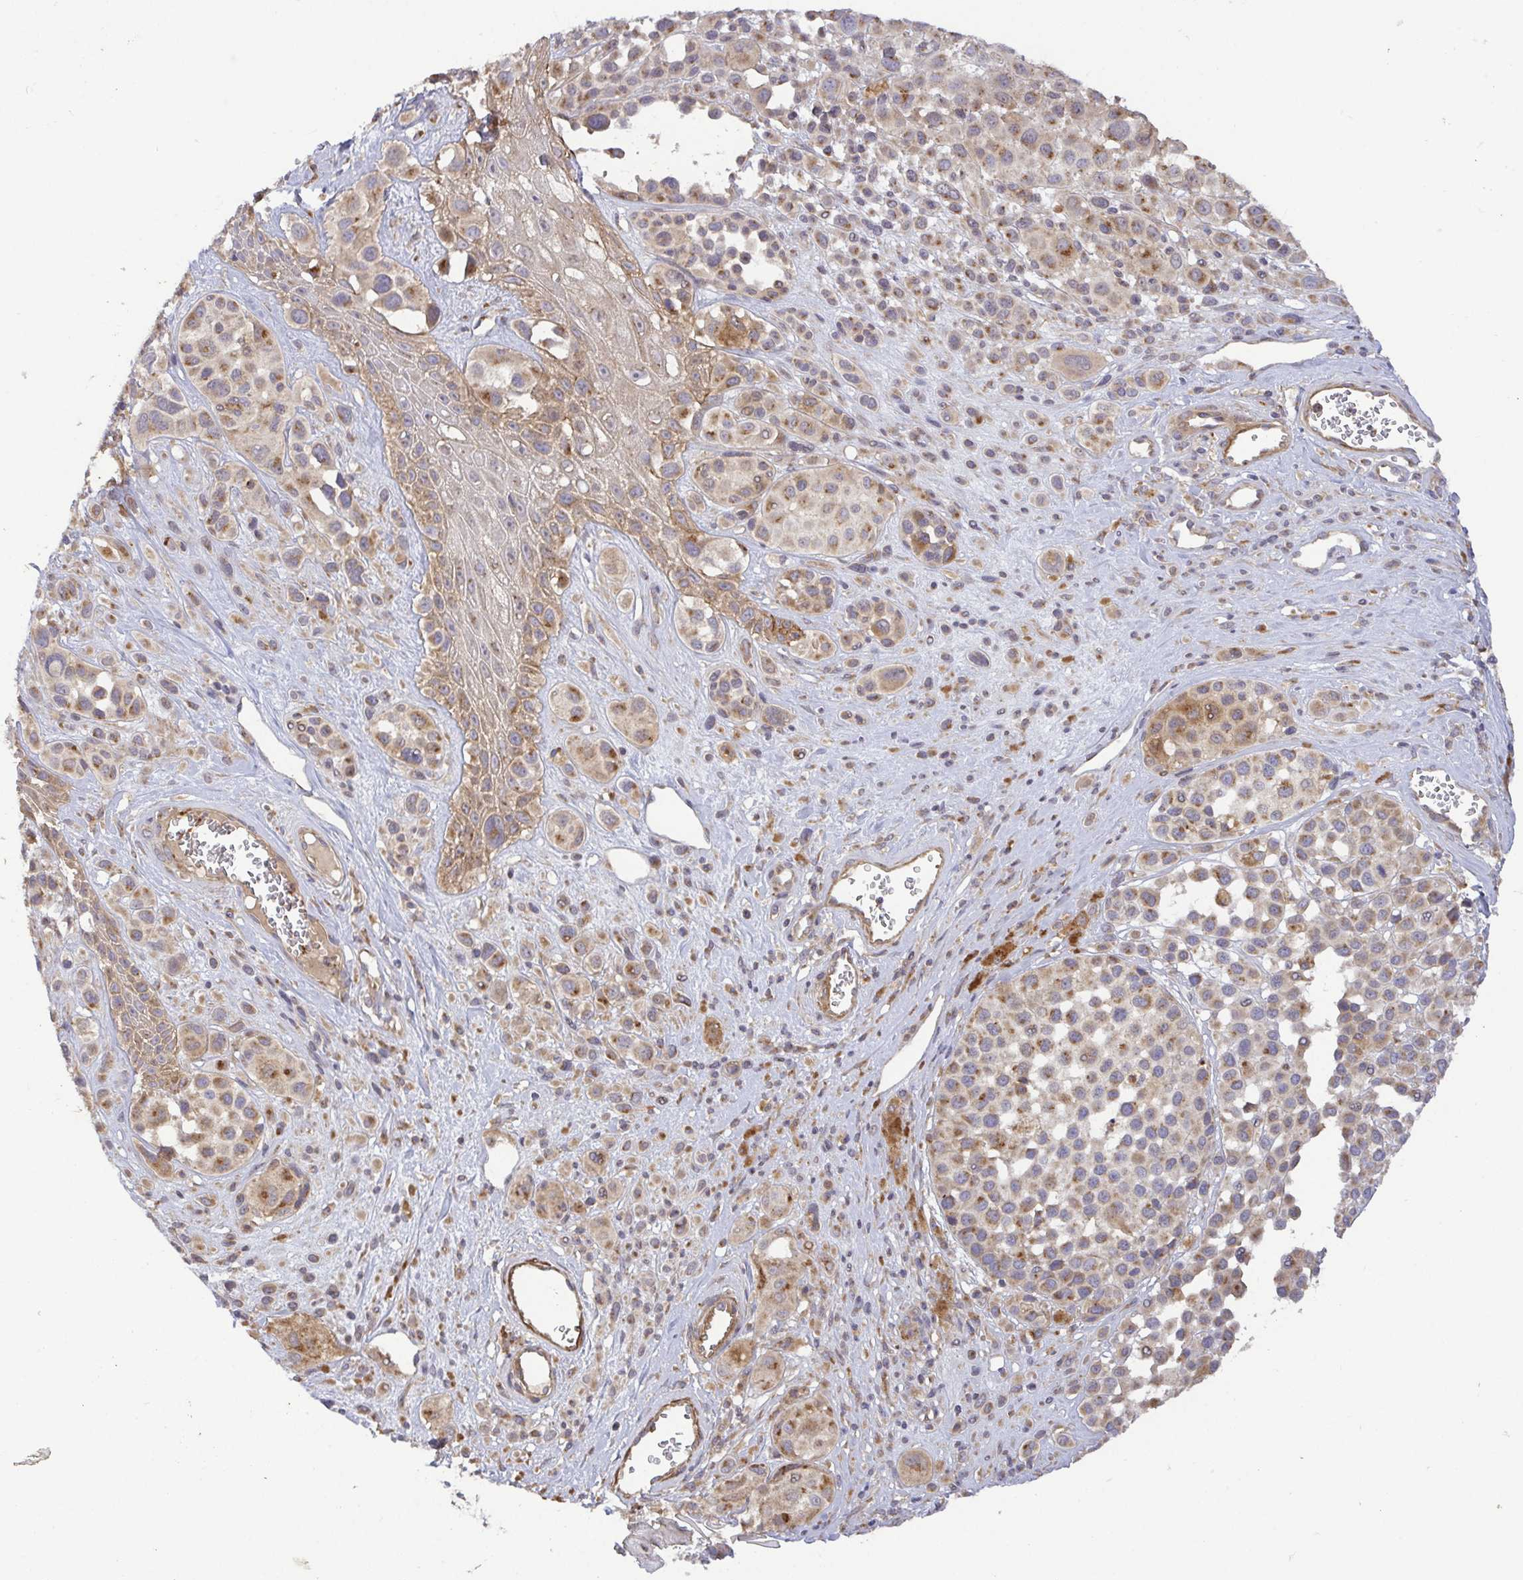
{"staining": {"intensity": "moderate", "quantity": ">75%", "location": "cytoplasmic/membranous"}, "tissue": "melanoma", "cell_type": "Tumor cells", "image_type": "cancer", "snomed": [{"axis": "morphology", "description": "Malignant melanoma, NOS"}, {"axis": "topography", "description": "Skin"}], "caption": "Protein analysis of malignant melanoma tissue shows moderate cytoplasmic/membranous expression in approximately >75% of tumor cells.", "gene": "TM9SF4", "patient": {"sex": "male", "age": 77}}